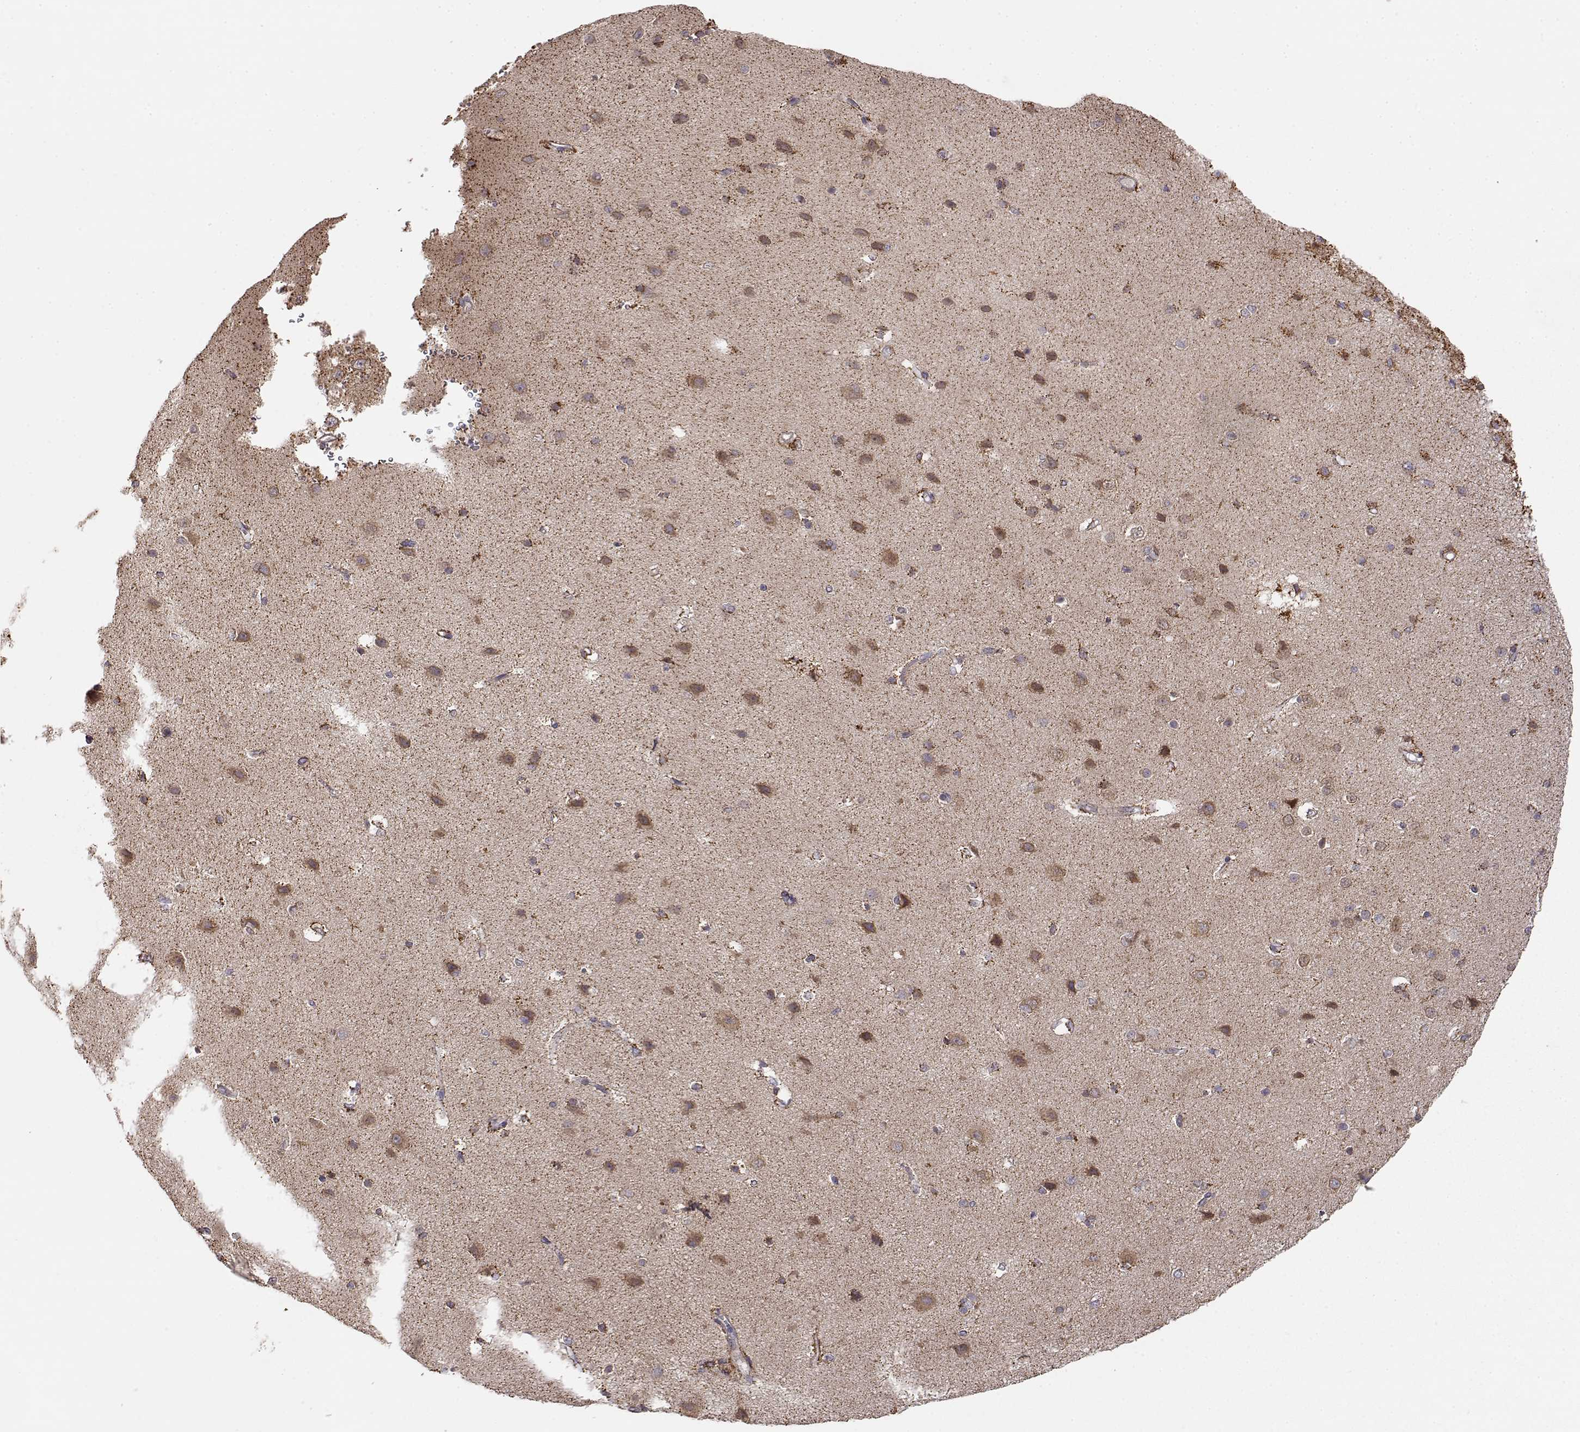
{"staining": {"intensity": "negative", "quantity": "none", "location": "none"}, "tissue": "cerebral cortex", "cell_type": "Endothelial cells", "image_type": "normal", "snomed": [{"axis": "morphology", "description": "Normal tissue, NOS"}, {"axis": "topography", "description": "Cerebral cortex"}], "caption": "High magnification brightfield microscopy of benign cerebral cortex stained with DAB (brown) and counterstained with hematoxylin (blue): endothelial cells show no significant expression.", "gene": "PAIP1", "patient": {"sex": "male", "age": 37}}